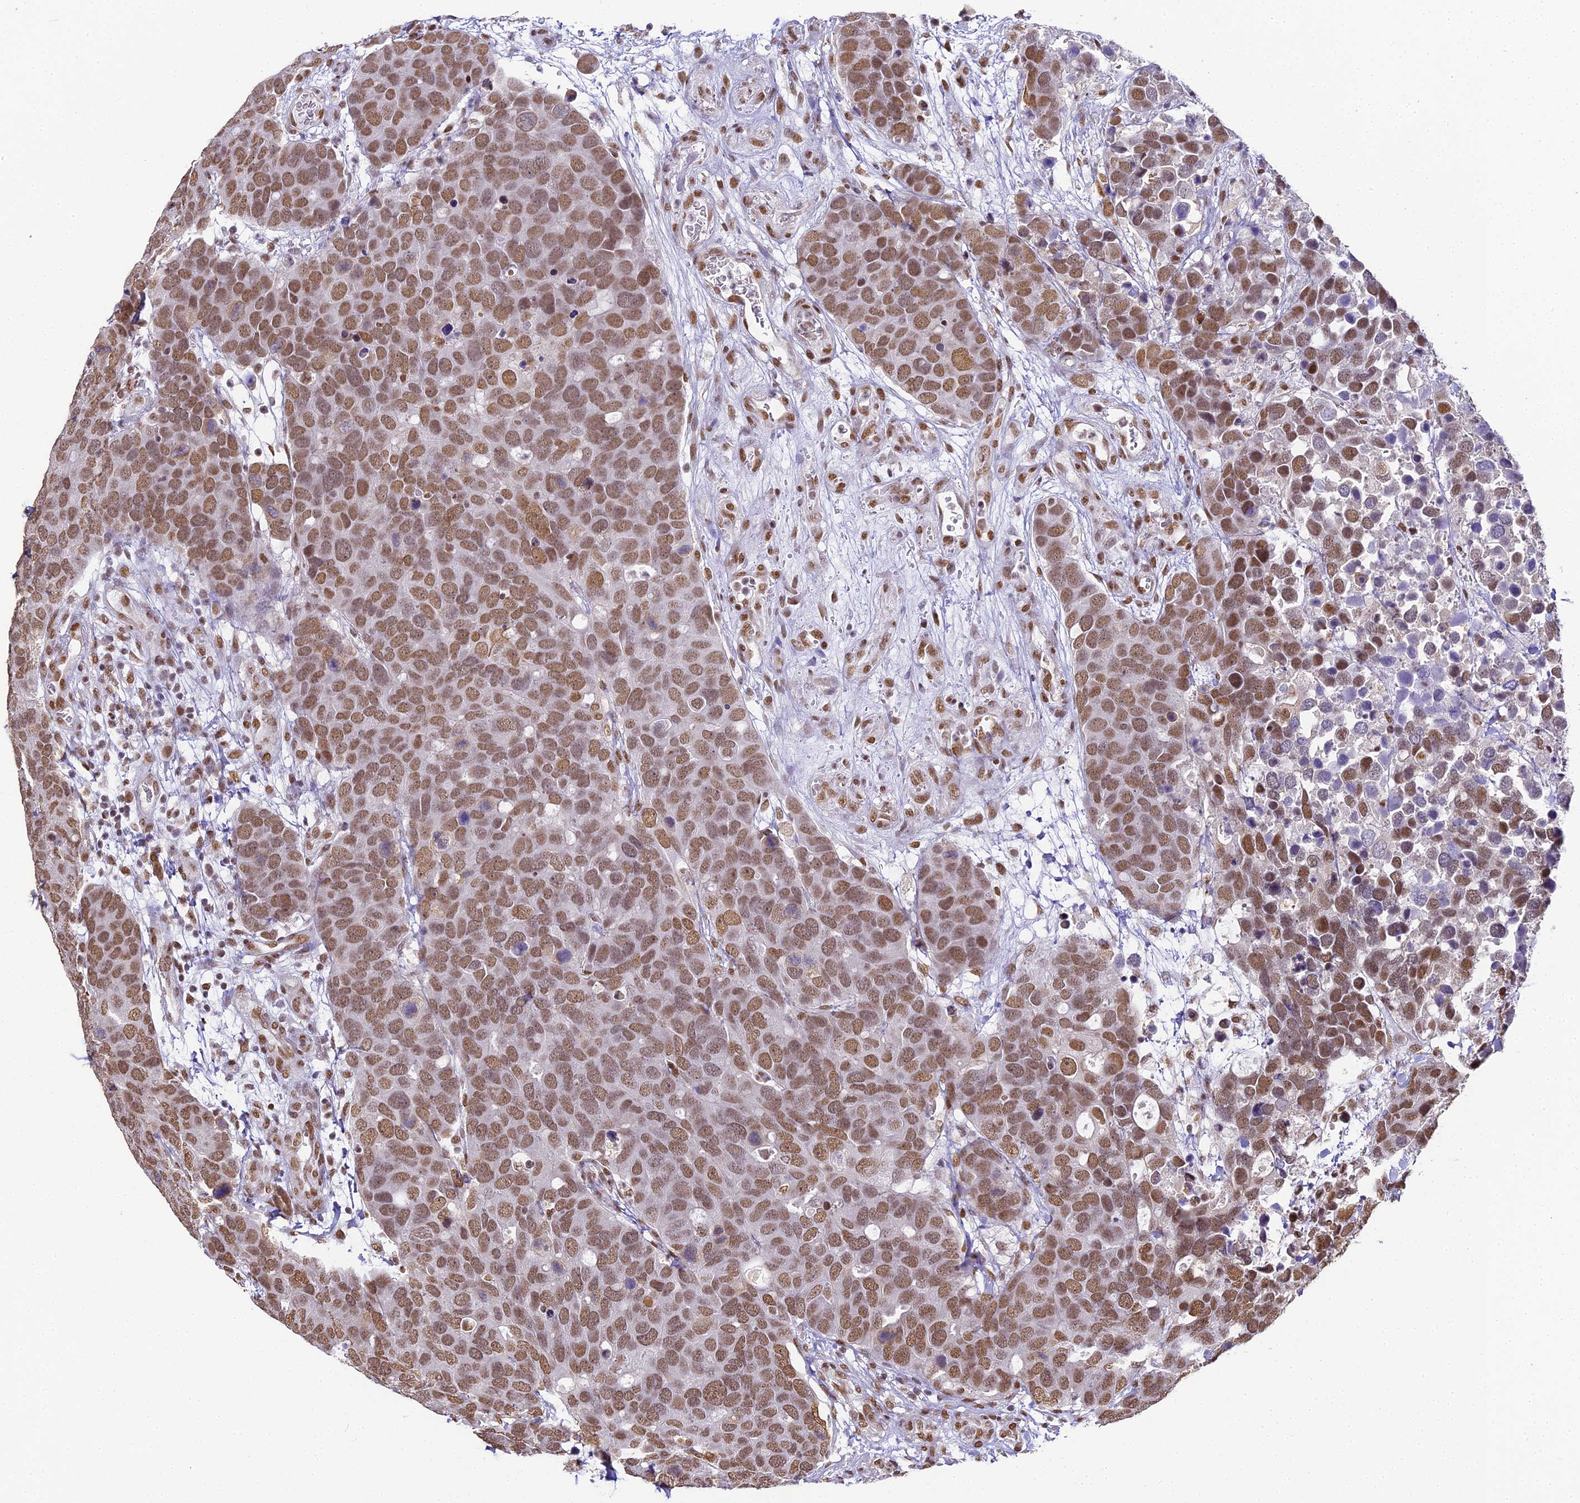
{"staining": {"intensity": "moderate", "quantity": ">75%", "location": "nuclear"}, "tissue": "breast cancer", "cell_type": "Tumor cells", "image_type": "cancer", "snomed": [{"axis": "morphology", "description": "Duct carcinoma"}, {"axis": "topography", "description": "Breast"}], "caption": "IHC of human breast cancer (intraductal carcinoma) demonstrates medium levels of moderate nuclear expression in approximately >75% of tumor cells.", "gene": "HNRNPA1", "patient": {"sex": "female", "age": 83}}